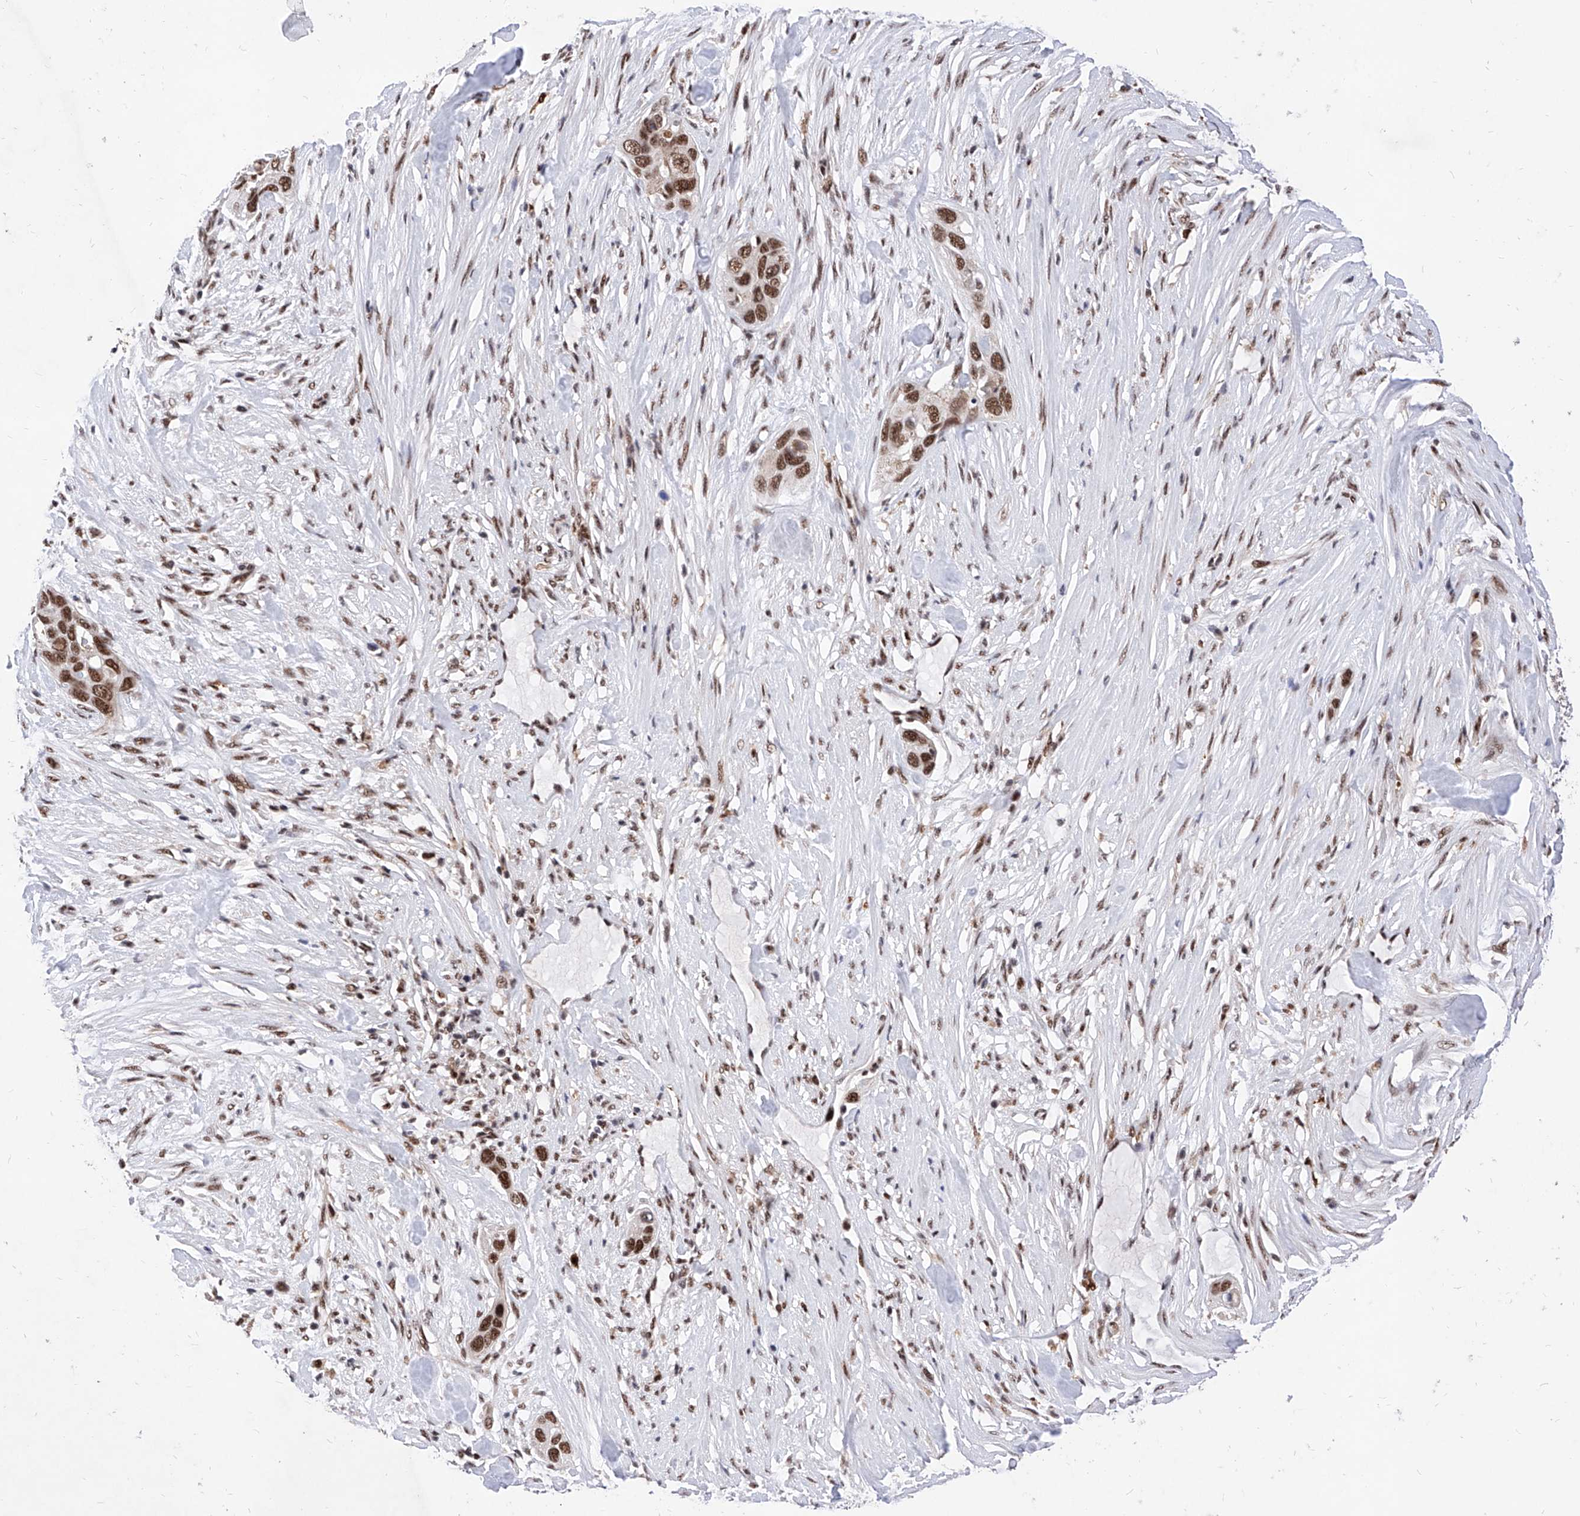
{"staining": {"intensity": "strong", "quantity": ">75%", "location": "nuclear"}, "tissue": "pancreatic cancer", "cell_type": "Tumor cells", "image_type": "cancer", "snomed": [{"axis": "morphology", "description": "Adenocarcinoma, NOS"}, {"axis": "topography", "description": "Pancreas"}], "caption": "A micrograph of human pancreatic cancer (adenocarcinoma) stained for a protein exhibits strong nuclear brown staining in tumor cells.", "gene": "PHF5A", "patient": {"sex": "female", "age": 60}}